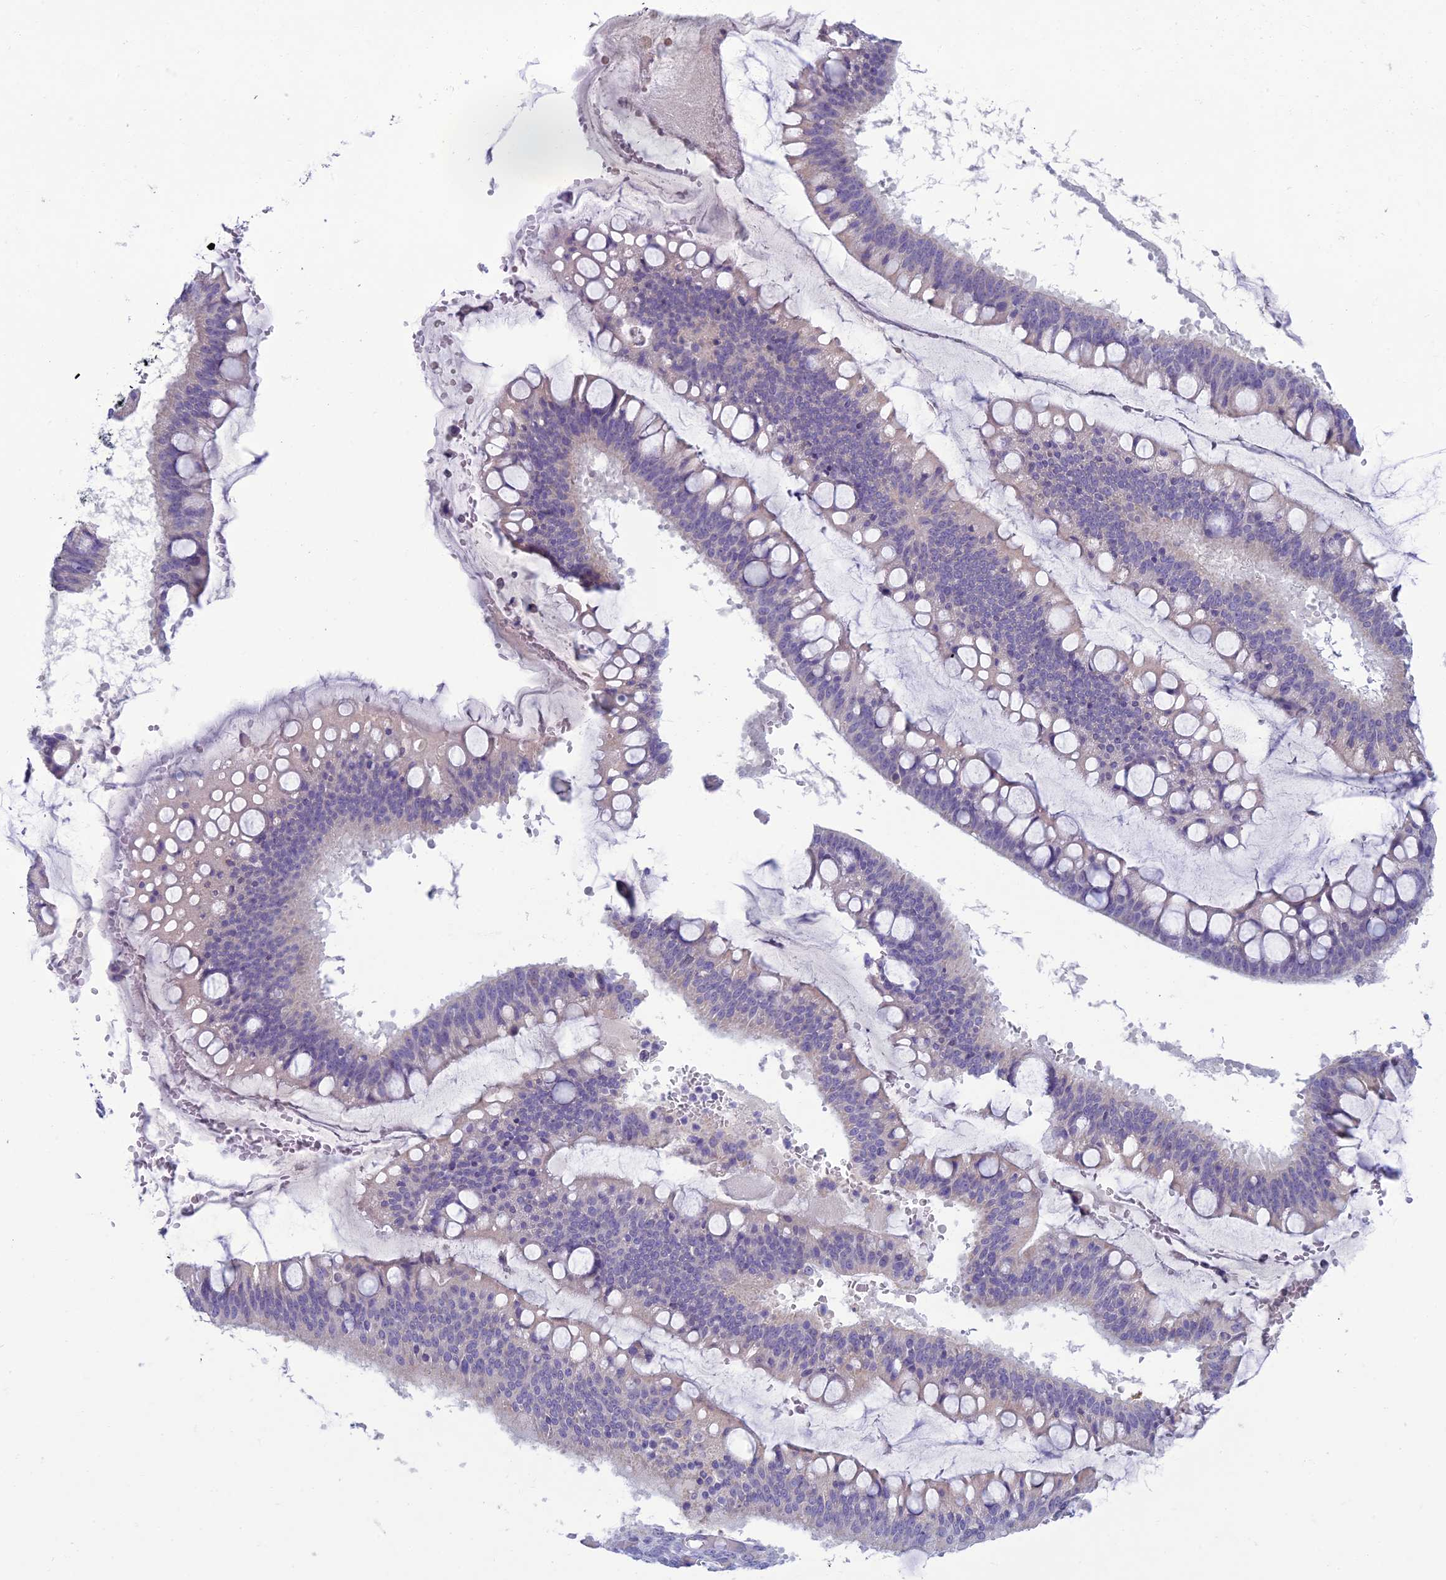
{"staining": {"intensity": "negative", "quantity": "none", "location": "none"}, "tissue": "ovarian cancer", "cell_type": "Tumor cells", "image_type": "cancer", "snomed": [{"axis": "morphology", "description": "Cystadenocarcinoma, mucinous, NOS"}, {"axis": "topography", "description": "Ovary"}], "caption": "Human mucinous cystadenocarcinoma (ovarian) stained for a protein using IHC reveals no staining in tumor cells.", "gene": "SLC25A41", "patient": {"sex": "female", "age": 73}}